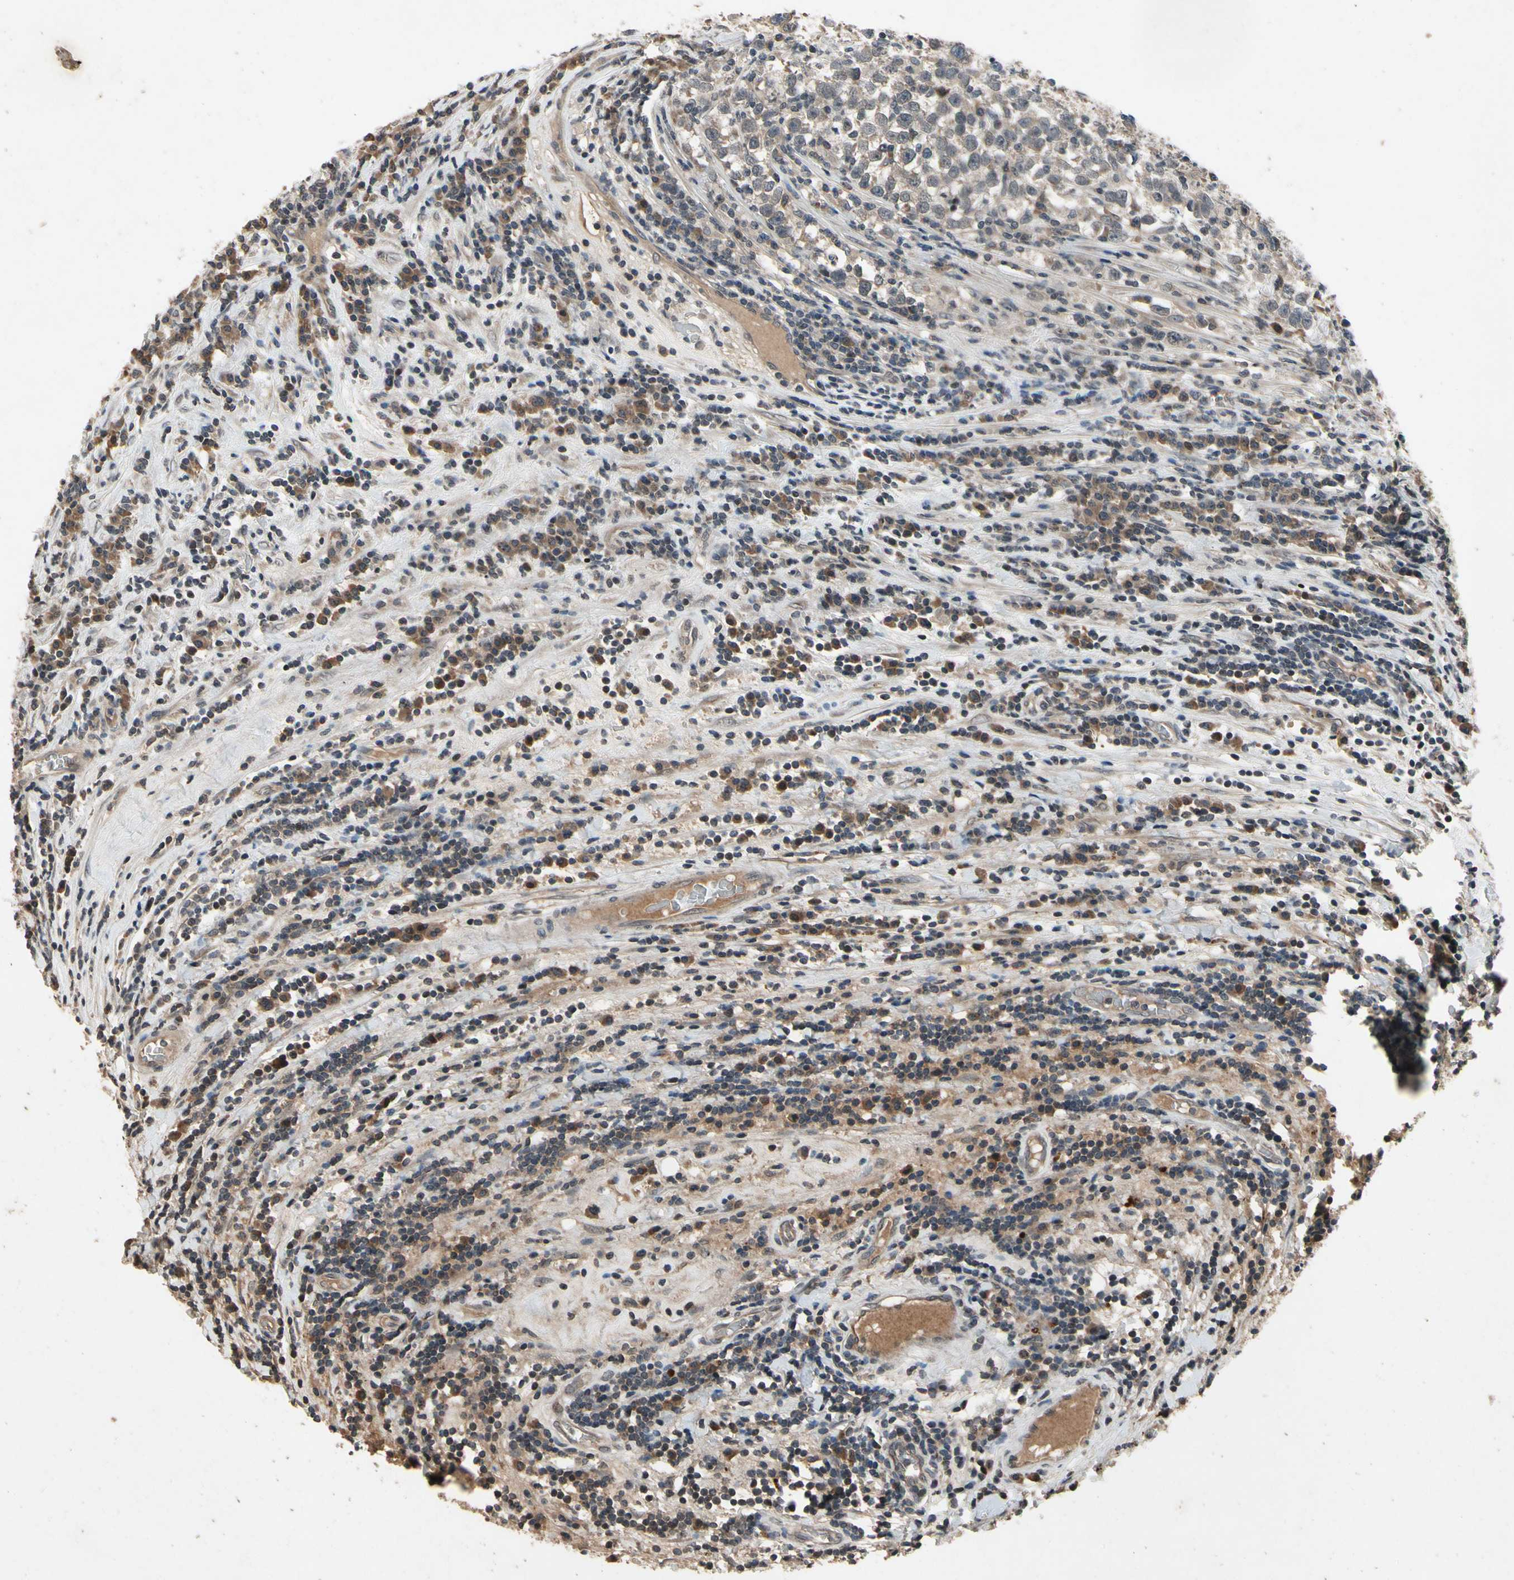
{"staining": {"intensity": "weak", "quantity": "25%-75%", "location": "cytoplasmic/membranous"}, "tissue": "testis cancer", "cell_type": "Tumor cells", "image_type": "cancer", "snomed": [{"axis": "morphology", "description": "Seminoma, NOS"}, {"axis": "topography", "description": "Testis"}], "caption": "About 25%-75% of tumor cells in human testis cancer (seminoma) display weak cytoplasmic/membranous protein staining as visualized by brown immunohistochemical staining.", "gene": "DPY19L3", "patient": {"sex": "male", "age": 43}}